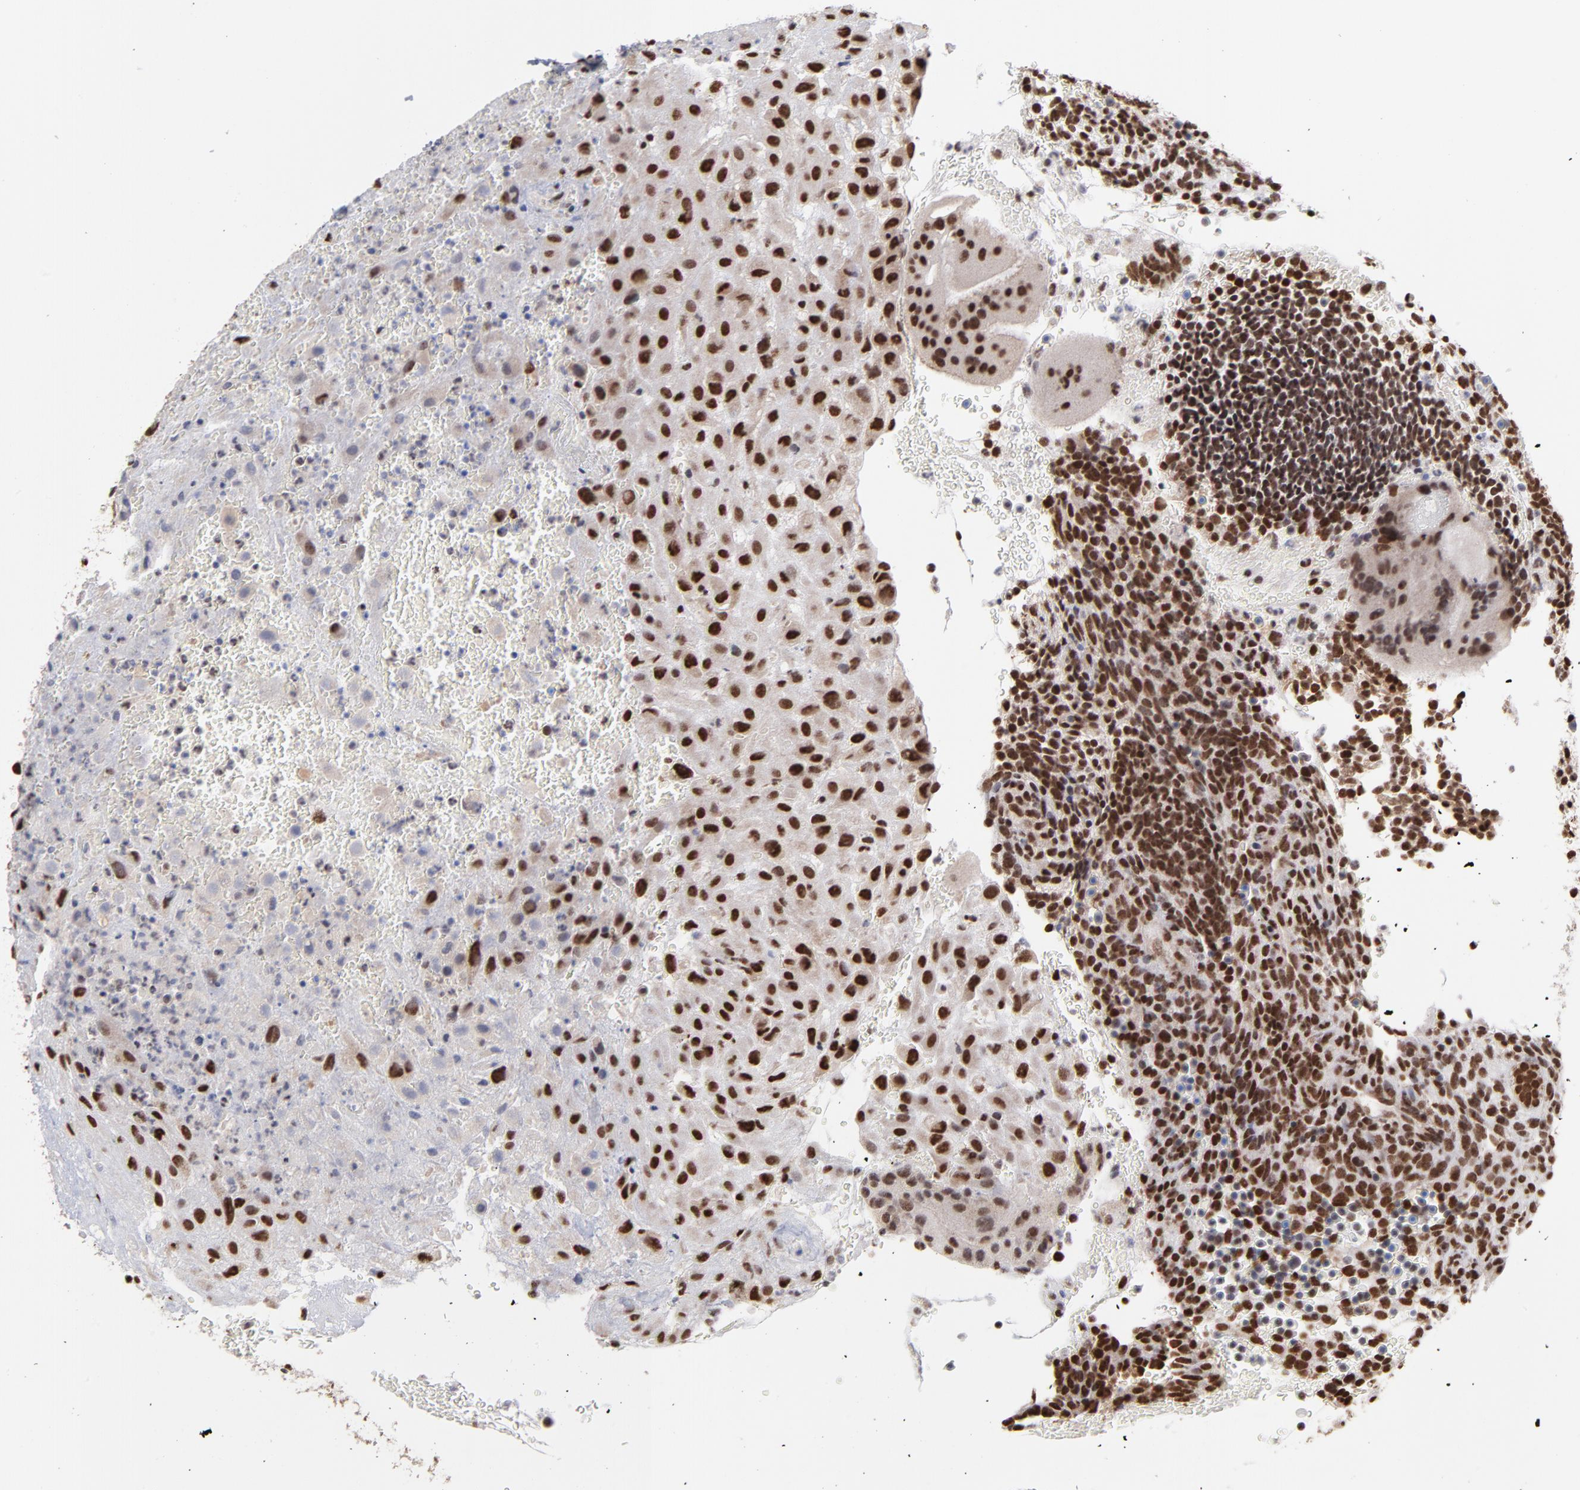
{"staining": {"intensity": "strong", "quantity": ">75%", "location": "cytoplasmic/membranous,nuclear"}, "tissue": "placenta", "cell_type": "Decidual cells", "image_type": "normal", "snomed": [{"axis": "morphology", "description": "Normal tissue, NOS"}, {"axis": "topography", "description": "Placenta"}], "caption": "High-power microscopy captured an immunohistochemistry photomicrograph of benign placenta, revealing strong cytoplasmic/membranous,nuclear expression in approximately >75% of decidual cells. (brown staining indicates protein expression, while blue staining denotes nuclei).", "gene": "ZNF3", "patient": {"sex": "female", "age": 19}}